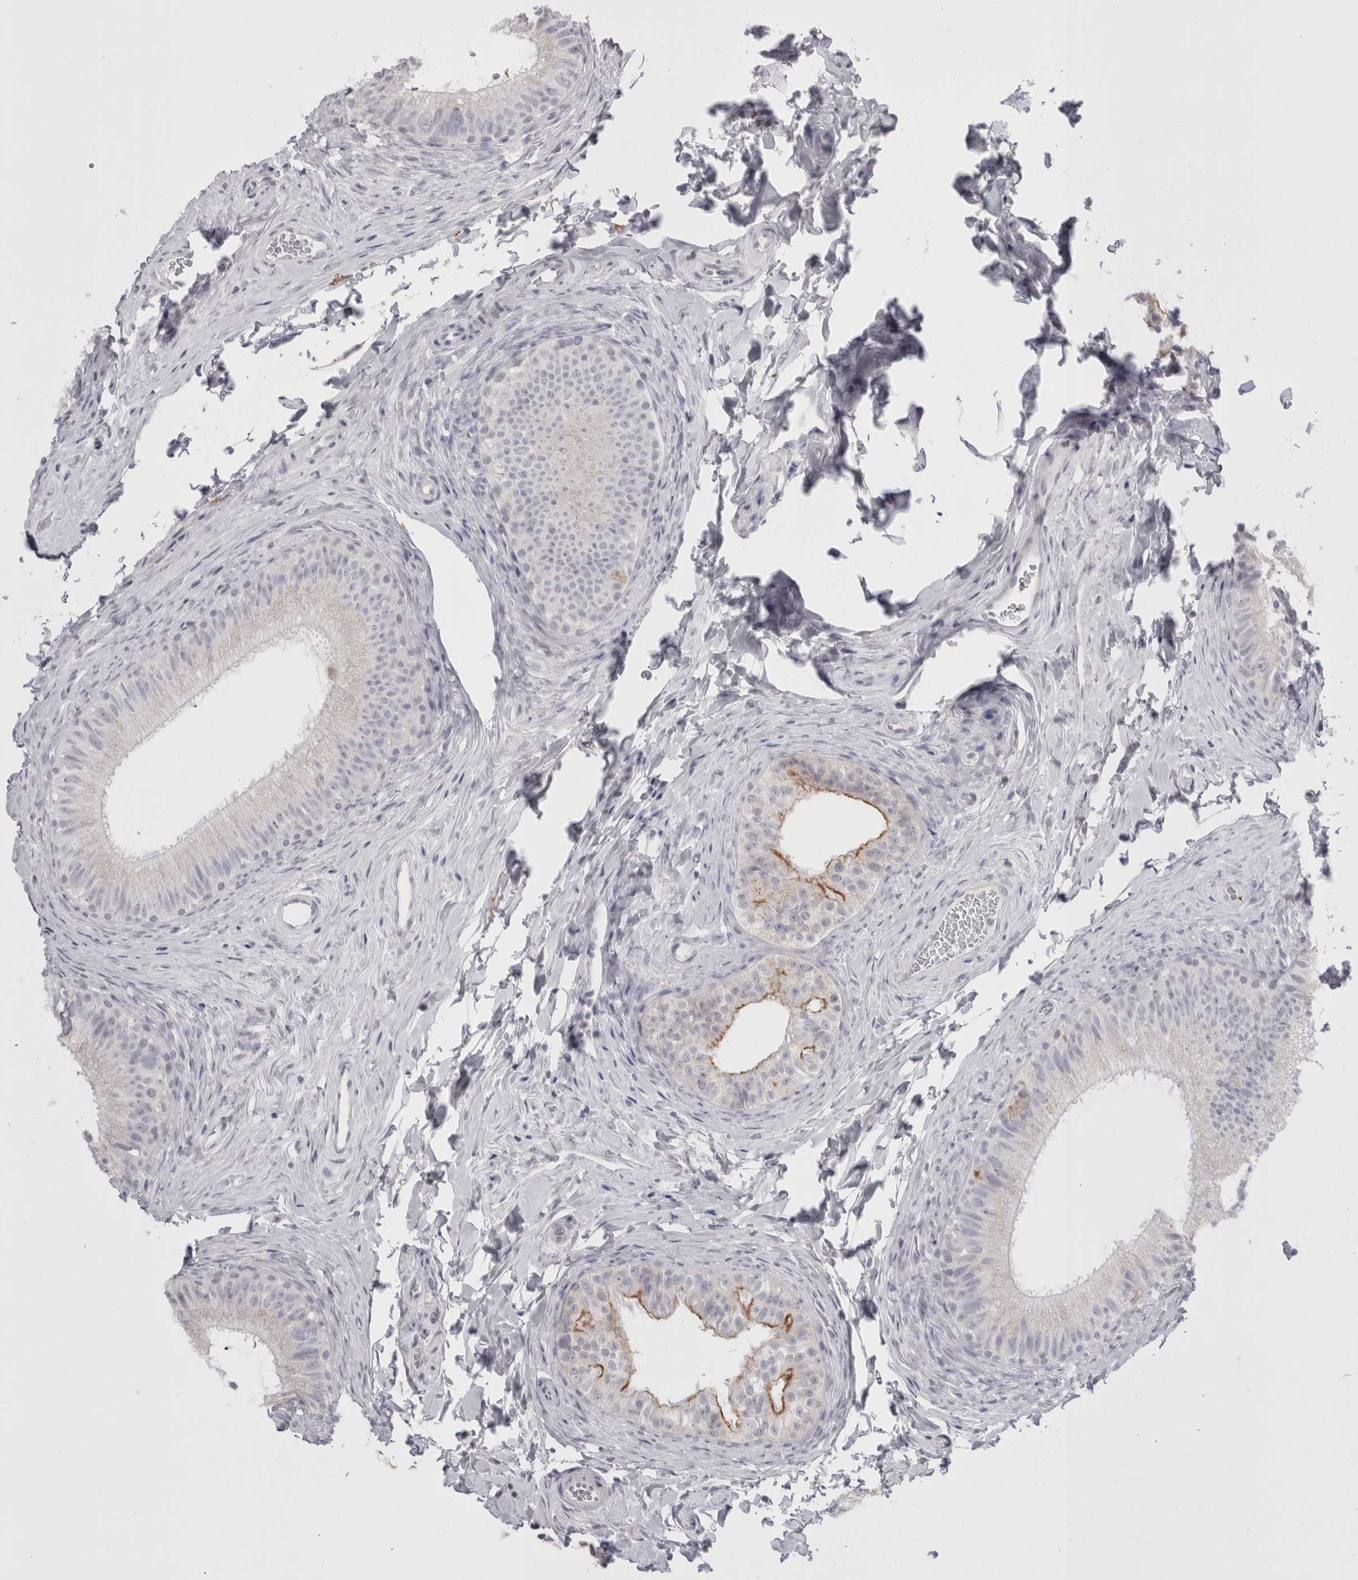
{"staining": {"intensity": "negative", "quantity": "none", "location": "none"}, "tissue": "epididymis", "cell_type": "Glandular cells", "image_type": "normal", "snomed": [{"axis": "morphology", "description": "Normal tissue, NOS"}, {"axis": "topography", "description": "Epididymis"}], "caption": "This is an IHC histopathology image of normal human epididymis. There is no staining in glandular cells.", "gene": "FNDC8", "patient": {"sex": "male", "age": 49}}